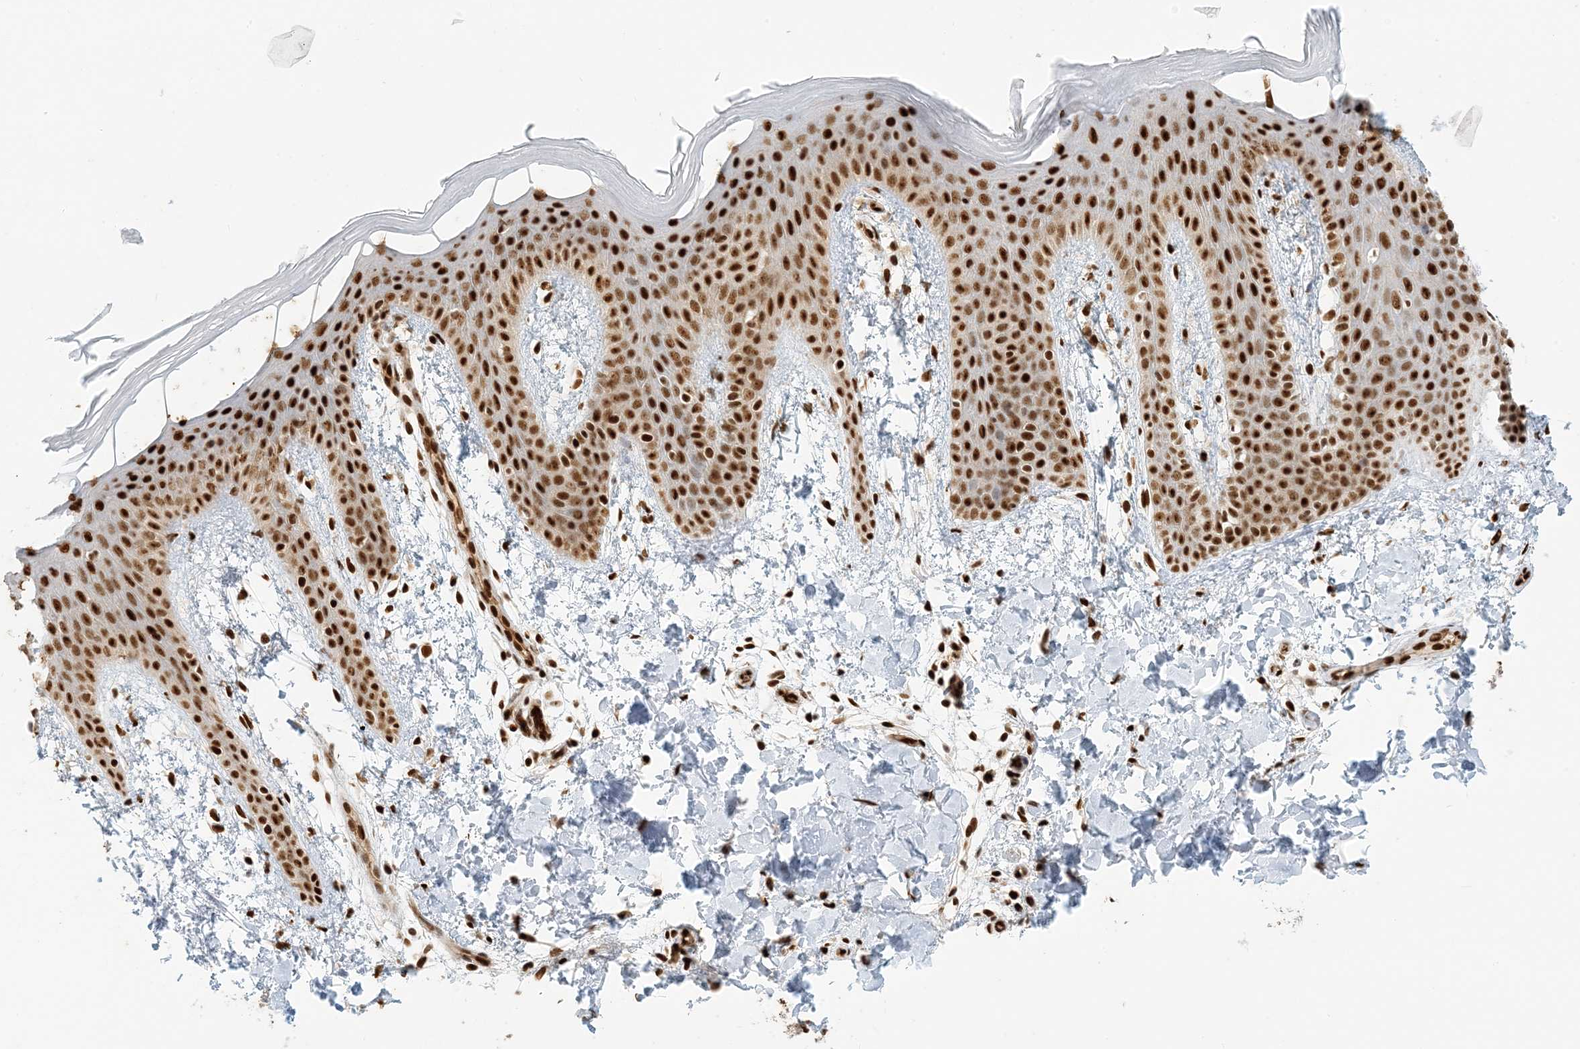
{"staining": {"intensity": "strong", "quantity": ">75%", "location": "nuclear"}, "tissue": "skin", "cell_type": "Fibroblasts", "image_type": "normal", "snomed": [{"axis": "morphology", "description": "Normal tissue, NOS"}, {"axis": "topography", "description": "Skin"}], "caption": "Skin stained with IHC demonstrates strong nuclear expression in approximately >75% of fibroblasts. Using DAB (brown) and hematoxylin (blue) stains, captured at high magnification using brightfield microscopy.", "gene": "CKS1B", "patient": {"sex": "male", "age": 36}}